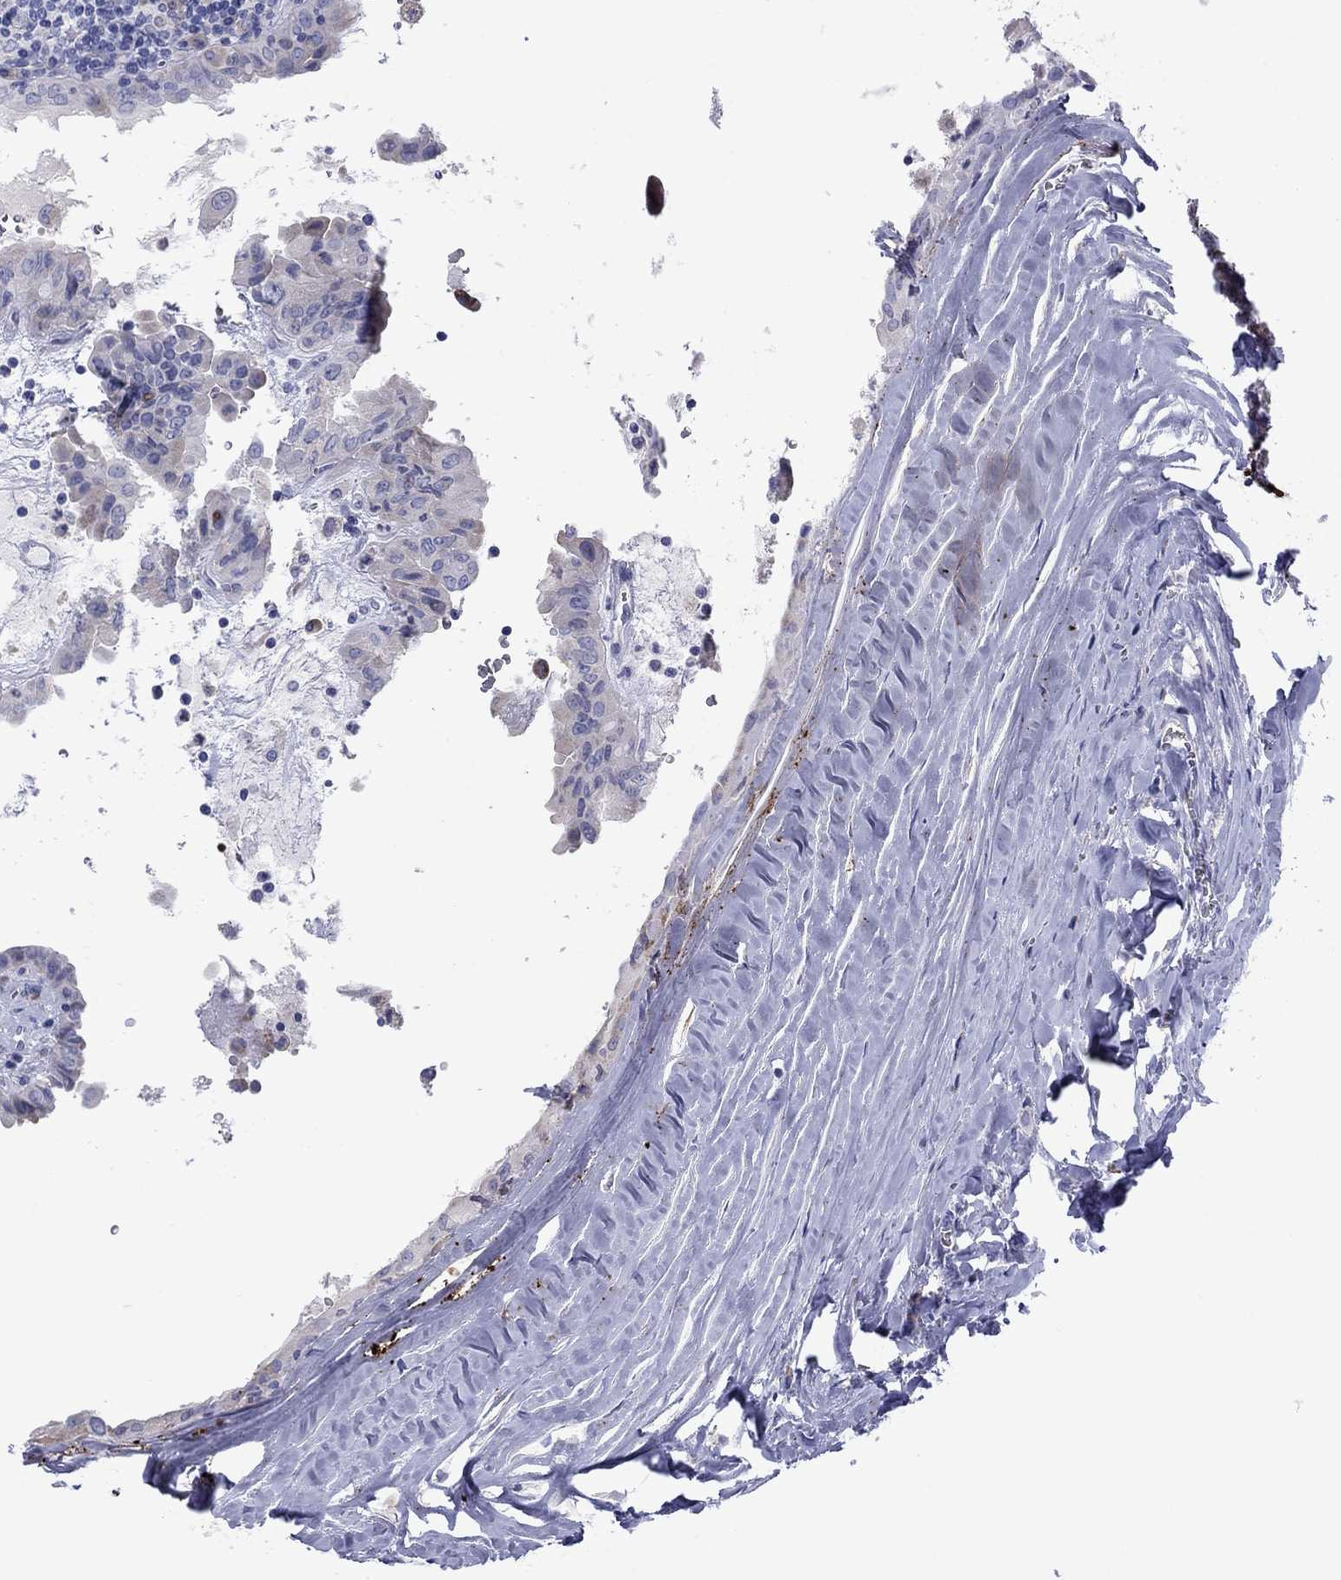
{"staining": {"intensity": "negative", "quantity": "none", "location": "none"}, "tissue": "thyroid cancer", "cell_type": "Tumor cells", "image_type": "cancer", "snomed": [{"axis": "morphology", "description": "Papillary adenocarcinoma, NOS"}, {"axis": "topography", "description": "Thyroid gland"}], "caption": "This is a photomicrograph of IHC staining of thyroid cancer, which shows no positivity in tumor cells.", "gene": "TMPRSS11A", "patient": {"sex": "female", "age": 37}}